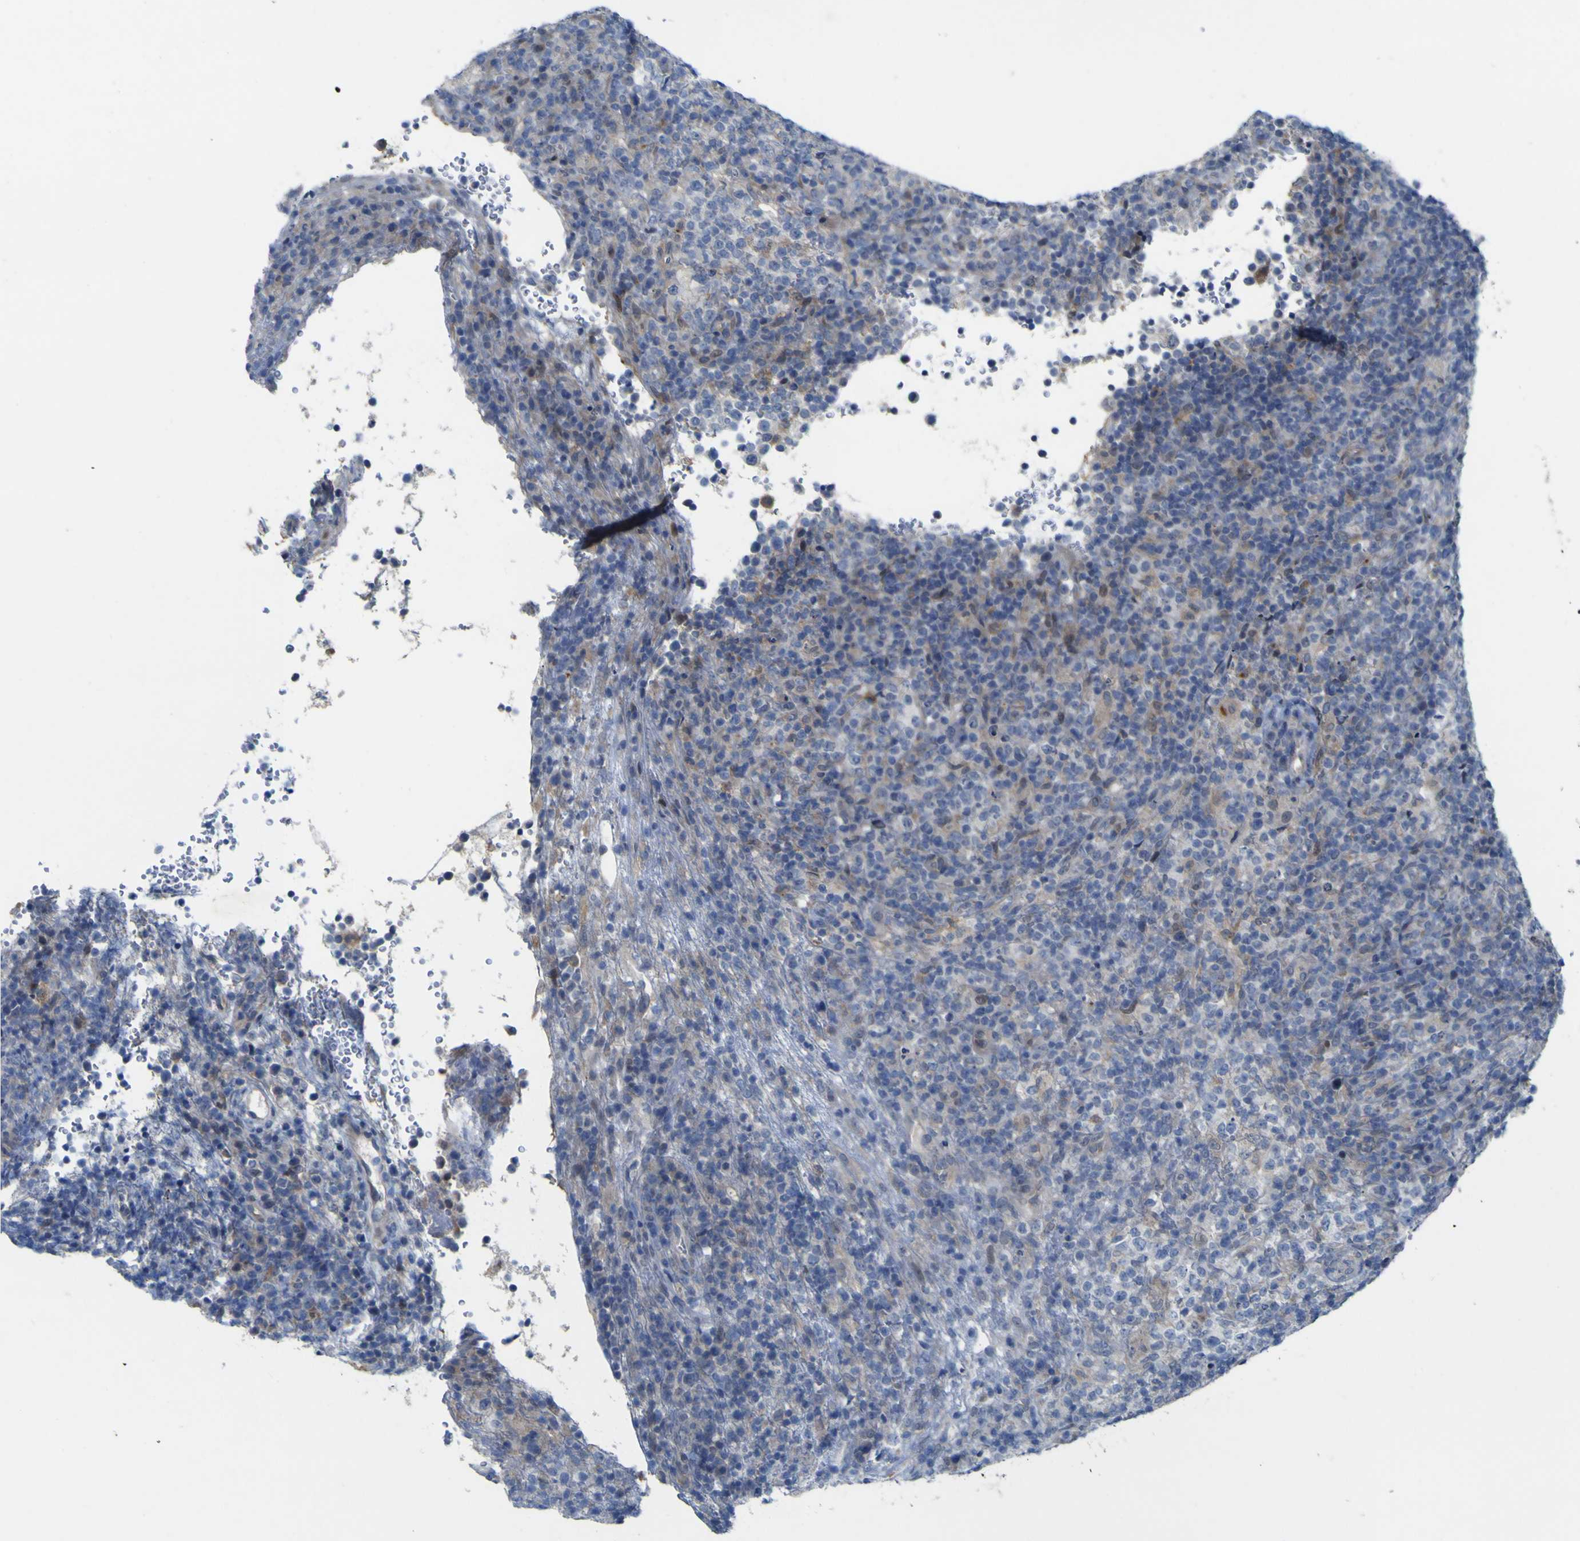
{"staining": {"intensity": "negative", "quantity": "none", "location": "none"}, "tissue": "lymphoma", "cell_type": "Tumor cells", "image_type": "cancer", "snomed": [{"axis": "morphology", "description": "Malignant lymphoma, non-Hodgkin's type, High grade"}, {"axis": "topography", "description": "Lymph node"}], "caption": "Immunohistochemistry micrograph of neoplastic tissue: malignant lymphoma, non-Hodgkin's type (high-grade) stained with DAB (3,3'-diaminobenzidine) shows no significant protein staining in tumor cells. (Brightfield microscopy of DAB (3,3'-diaminobenzidine) IHC at high magnification).", "gene": "NAV1", "patient": {"sex": "female", "age": 76}}